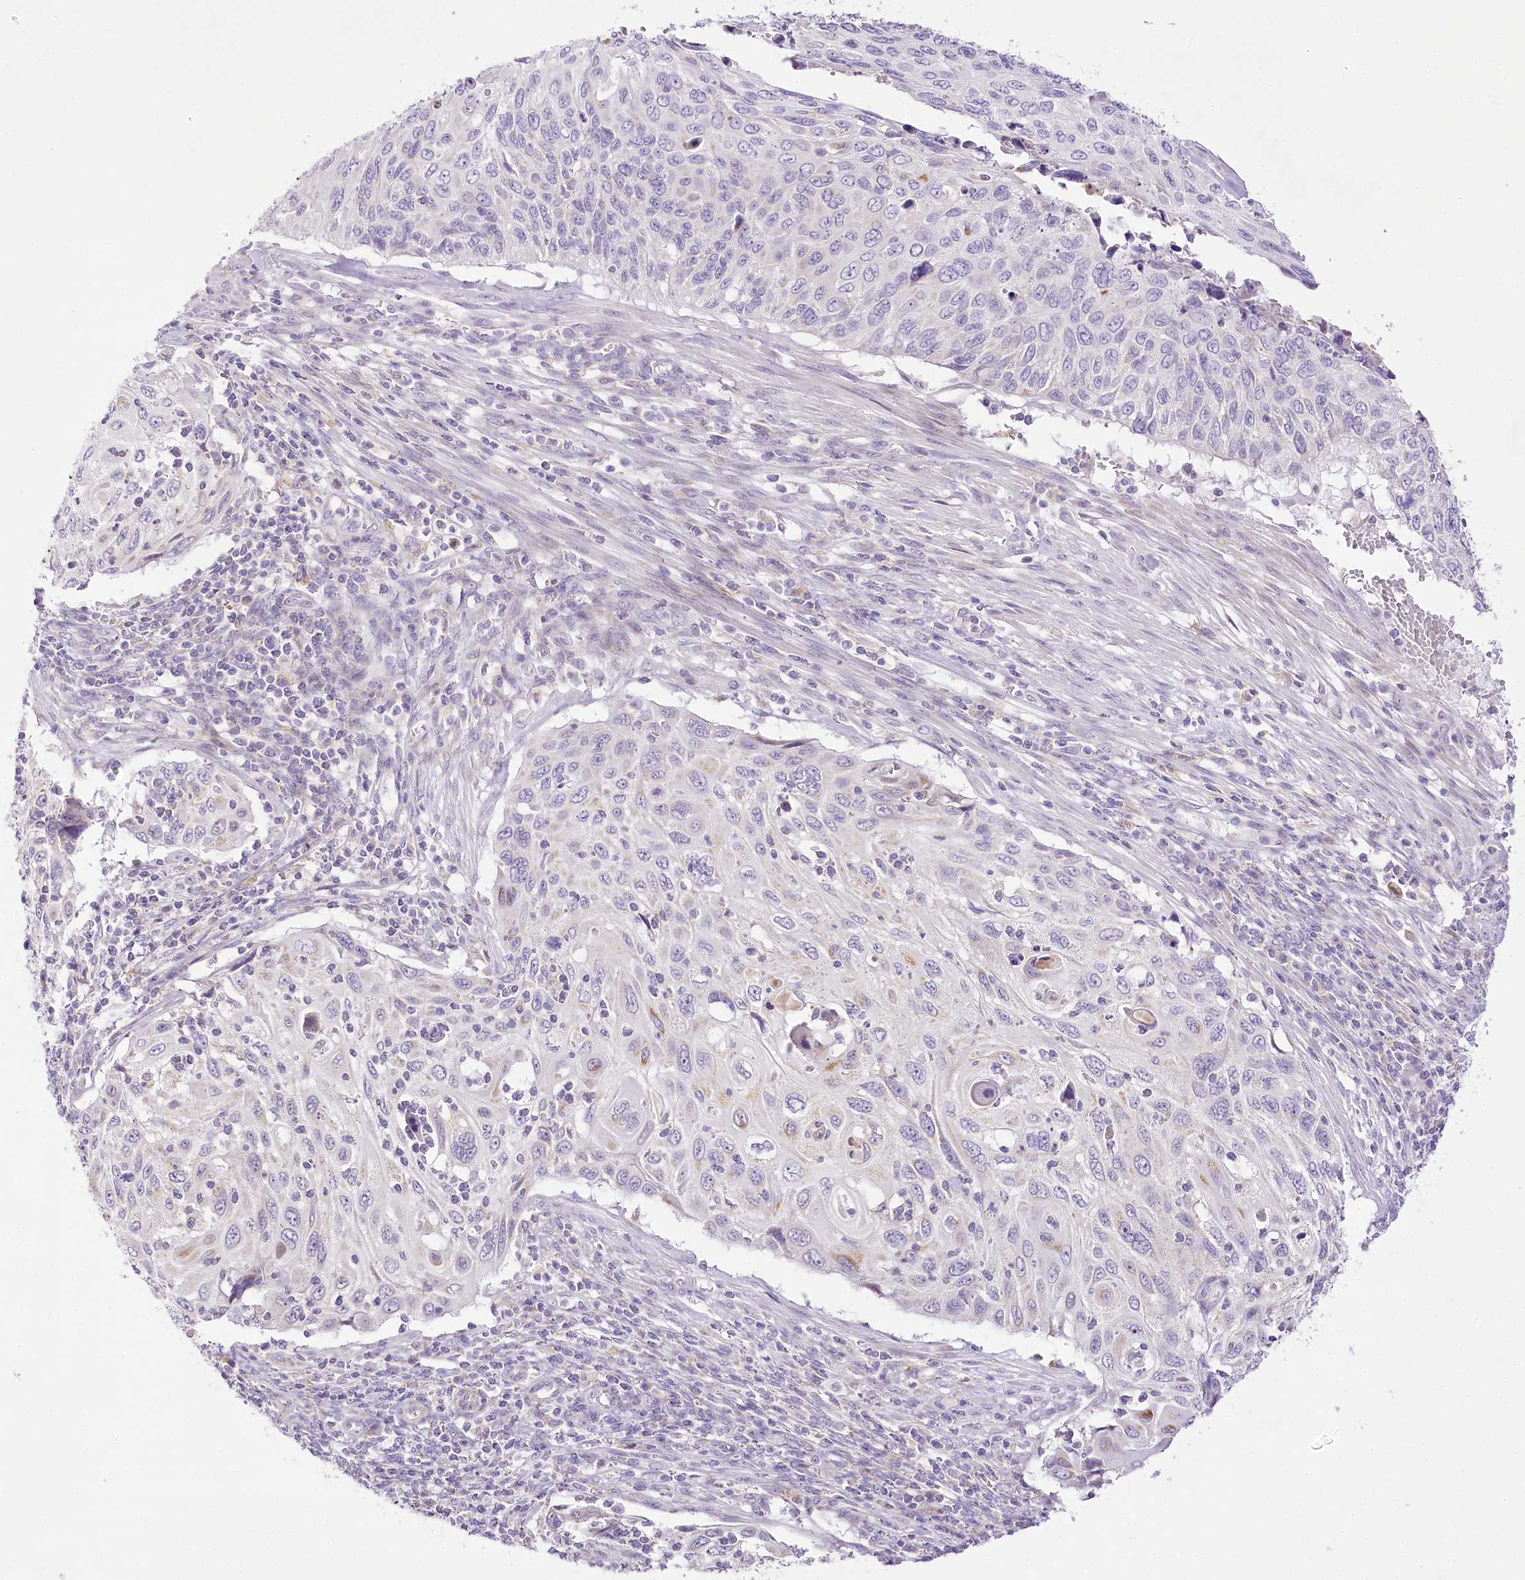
{"staining": {"intensity": "negative", "quantity": "none", "location": "none"}, "tissue": "cervical cancer", "cell_type": "Tumor cells", "image_type": "cancer", "snomed": [{"axis": "morphology", "description": "Squamous cell carcinoma, NOS"}, {"axis": "topography", "description": "Cervix"}], "caption": "Immunohistochemistry image of human cervical cancer (squamous cell carcinoma) stained for a protein (brown), which exhibits no positivity in tumor cells.", "gene": "CCDC30", "patient": {"sex": "female", "age": 70}}